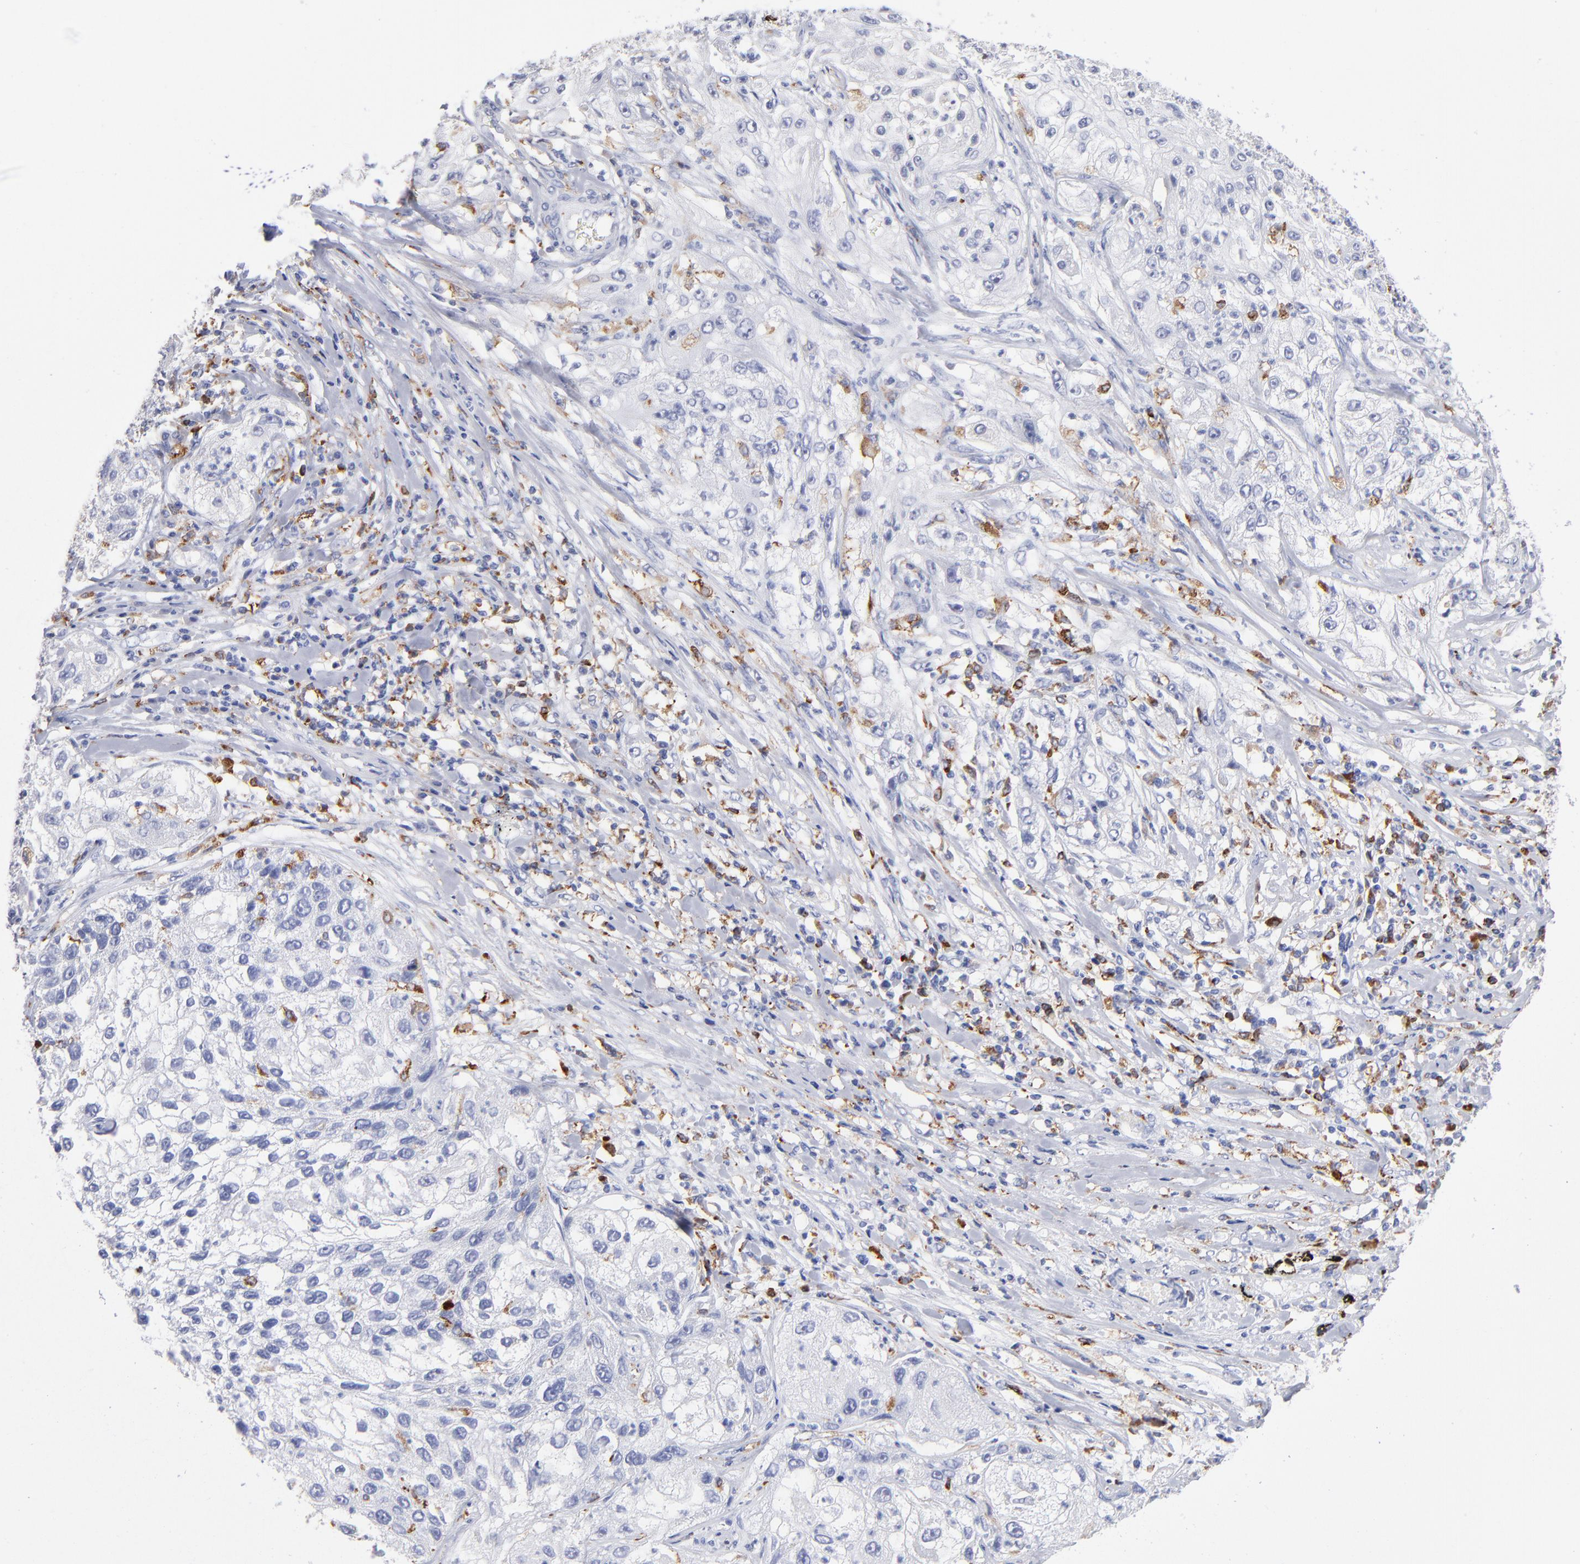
{"staining": {"intensity": "negative", "quantity": "none", "location": "none"}, "tissue": "lung cancer", "cell_type": "Tumor cells", "image_type": "cancer", "snomed": [{"axis": "morphology", "description": "Inflammation, NOS"}, {"axis": "morphology", "description": "Squamous cell carcinoma, NOS"}, {"axis": "topography", "description": "Lymph node"}, {"axis": "topography", "description": "Soft tissue"}, {"axis": "topography", "description": "Lung"}], "caption": "DAB immunohistochemical staining of lung squamous cell carcinoma exhibits no significant expression in tumor cells.", "gene": "CD180", "patient": {"sex": "male", "age": 66}}